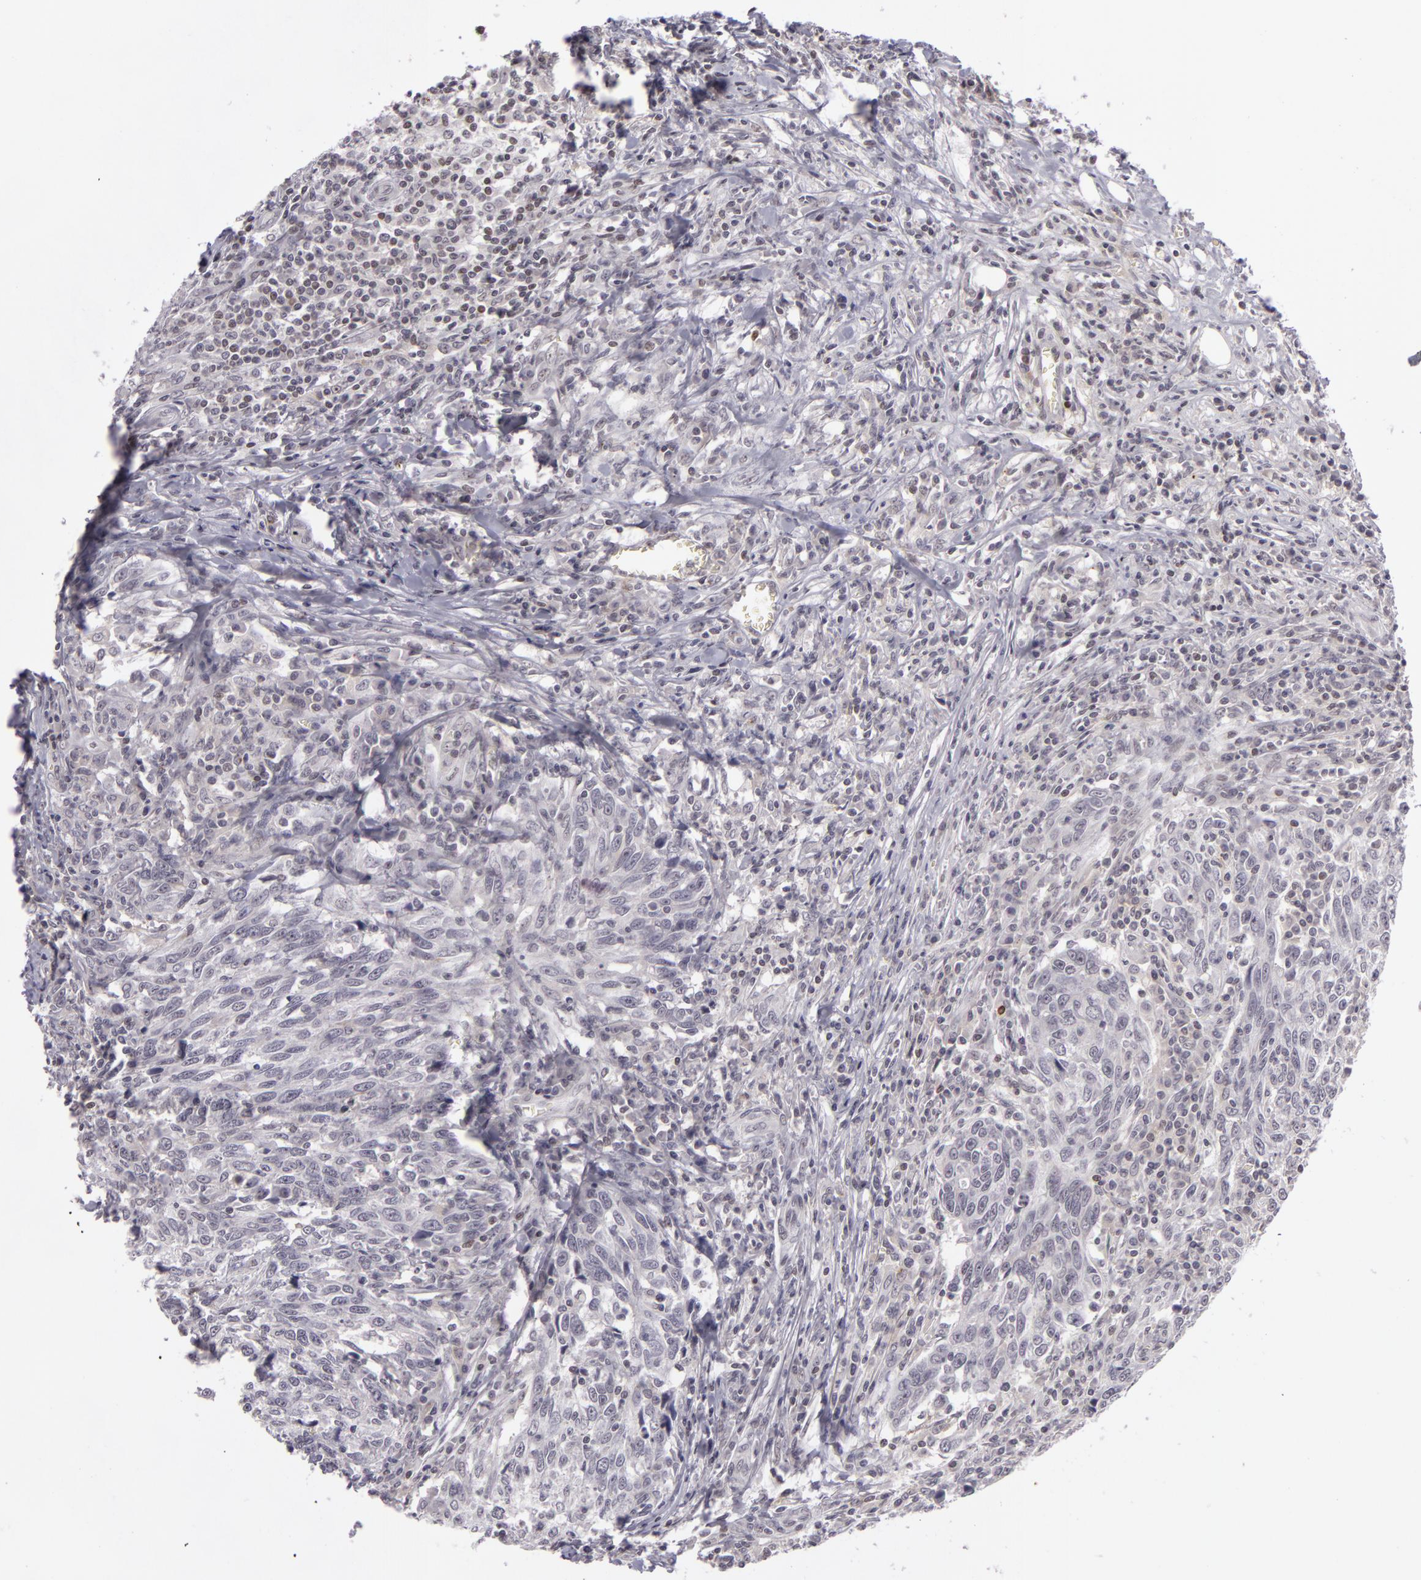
{"staining": {"intensity": "negative", "quantity": "none", "location": "none"}, "tissue": "breast cancer", "cell_type": "Tumor cells", "image_type": "cancer", "snomed": [{"axis": "morphology", "description": "Duct carcinoma"}, {"axis": "topography", "description": "Breast"}], "caption": "Intraductal carcinoma (breast) stained for a protein using immunohistochemistry displays no expression tumor cells.", "gene": "RRP7A", "patient": {"sex": "female", "age": 50}}